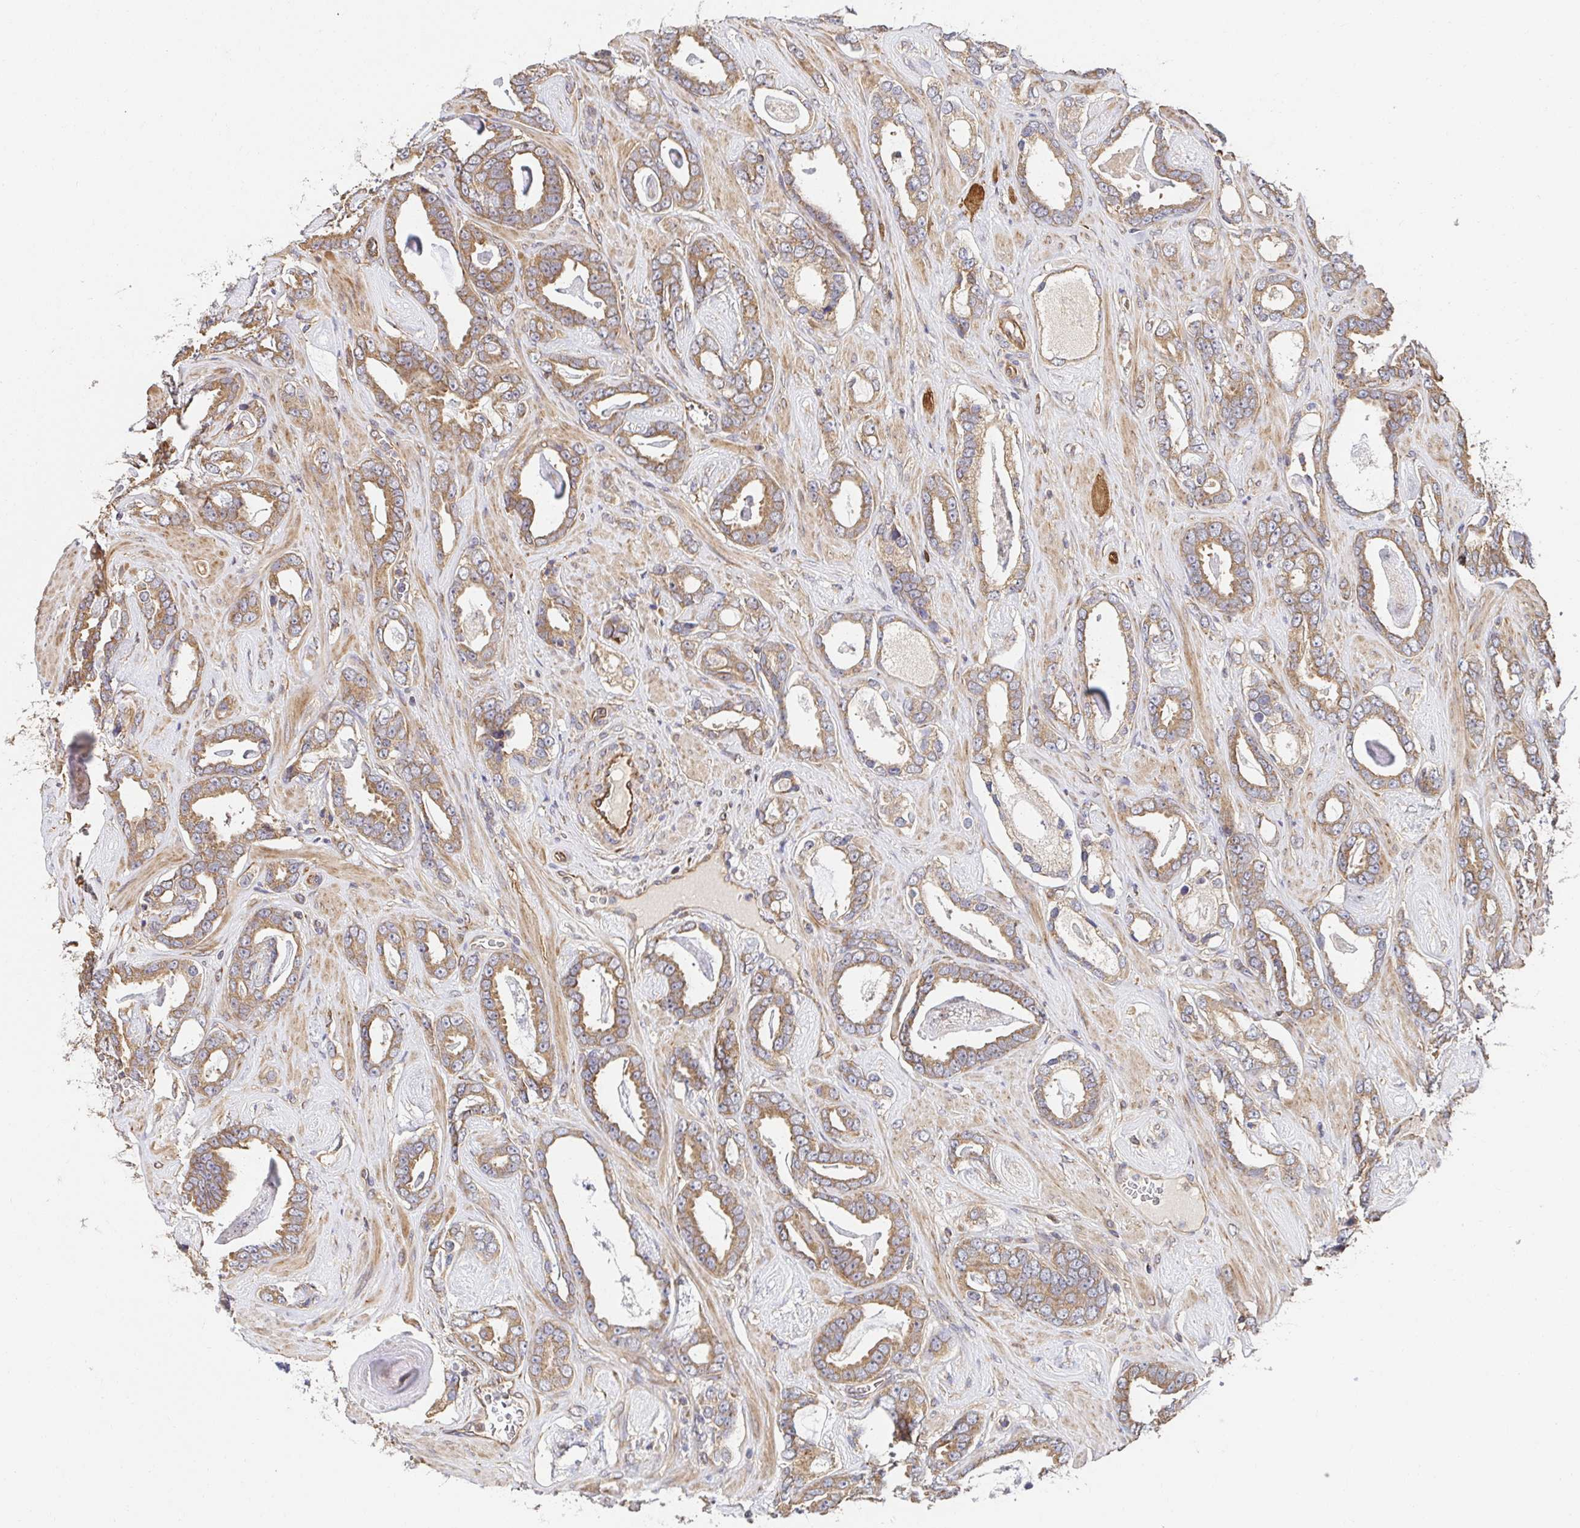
{"staining": {"intensity": "moderate", "quantity": ">75%", "location": "cytoplasmic/membranous"}, "tissue": "prostate cancer", "cell_type": "Tumor cells", "image_type": "cancer", "snomed": [{"axis": "morphology", "description": "Adenocarcinoma, High grade"}, {"axis": "topography", "description": "Prostate"}], "caption": "Prostate cancer (adenocarcinoma (high-grade)) stained with DAB (3,3'-diaminobenzidine) immunohistochemistry displays medium levels of moderate cytoplasmic/membranous staining in approximately >75% of tumor cells. (IHC, brightfield microscopy, high magnification).", "gene": "APBB1", "patient": {"sex": "male", "age": 63}}